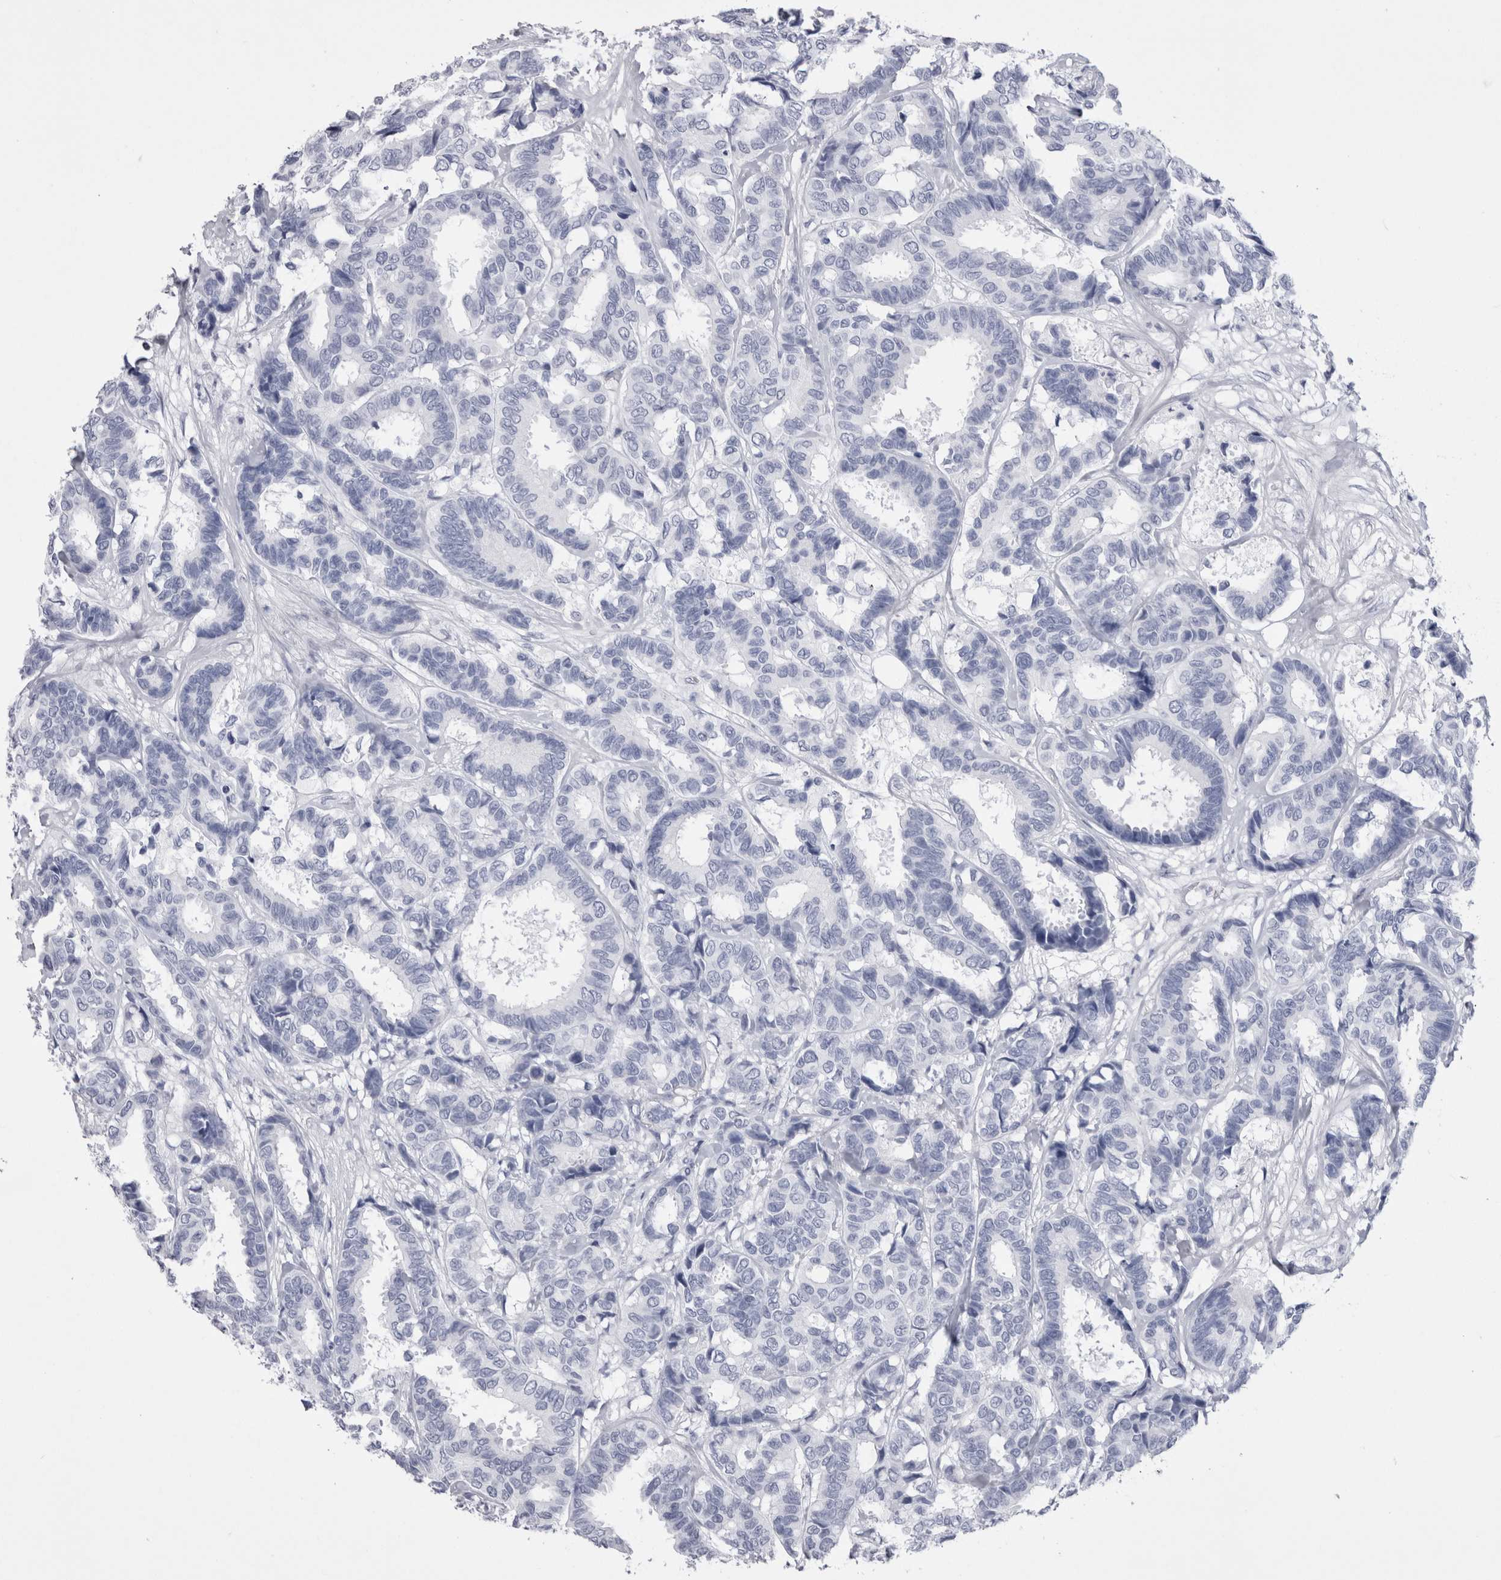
{"staining": {"intensity": "negative", "quantity": "none", "location": "none"}, "tissue": "breast cancer", "cell_type": "Tumor cells", "image_type": "cancer", "snomed": [{"axis": "morphology", "description": "Duct carcinoma"}, {"axis": "topography", "description": "Breast"}], "caption": "This is an IHC image of human breast intraductal carcinoma. There is no expression in tumor cells.", "gene": "CDHR5", "patient": {"sex": "female", "age": 87}}